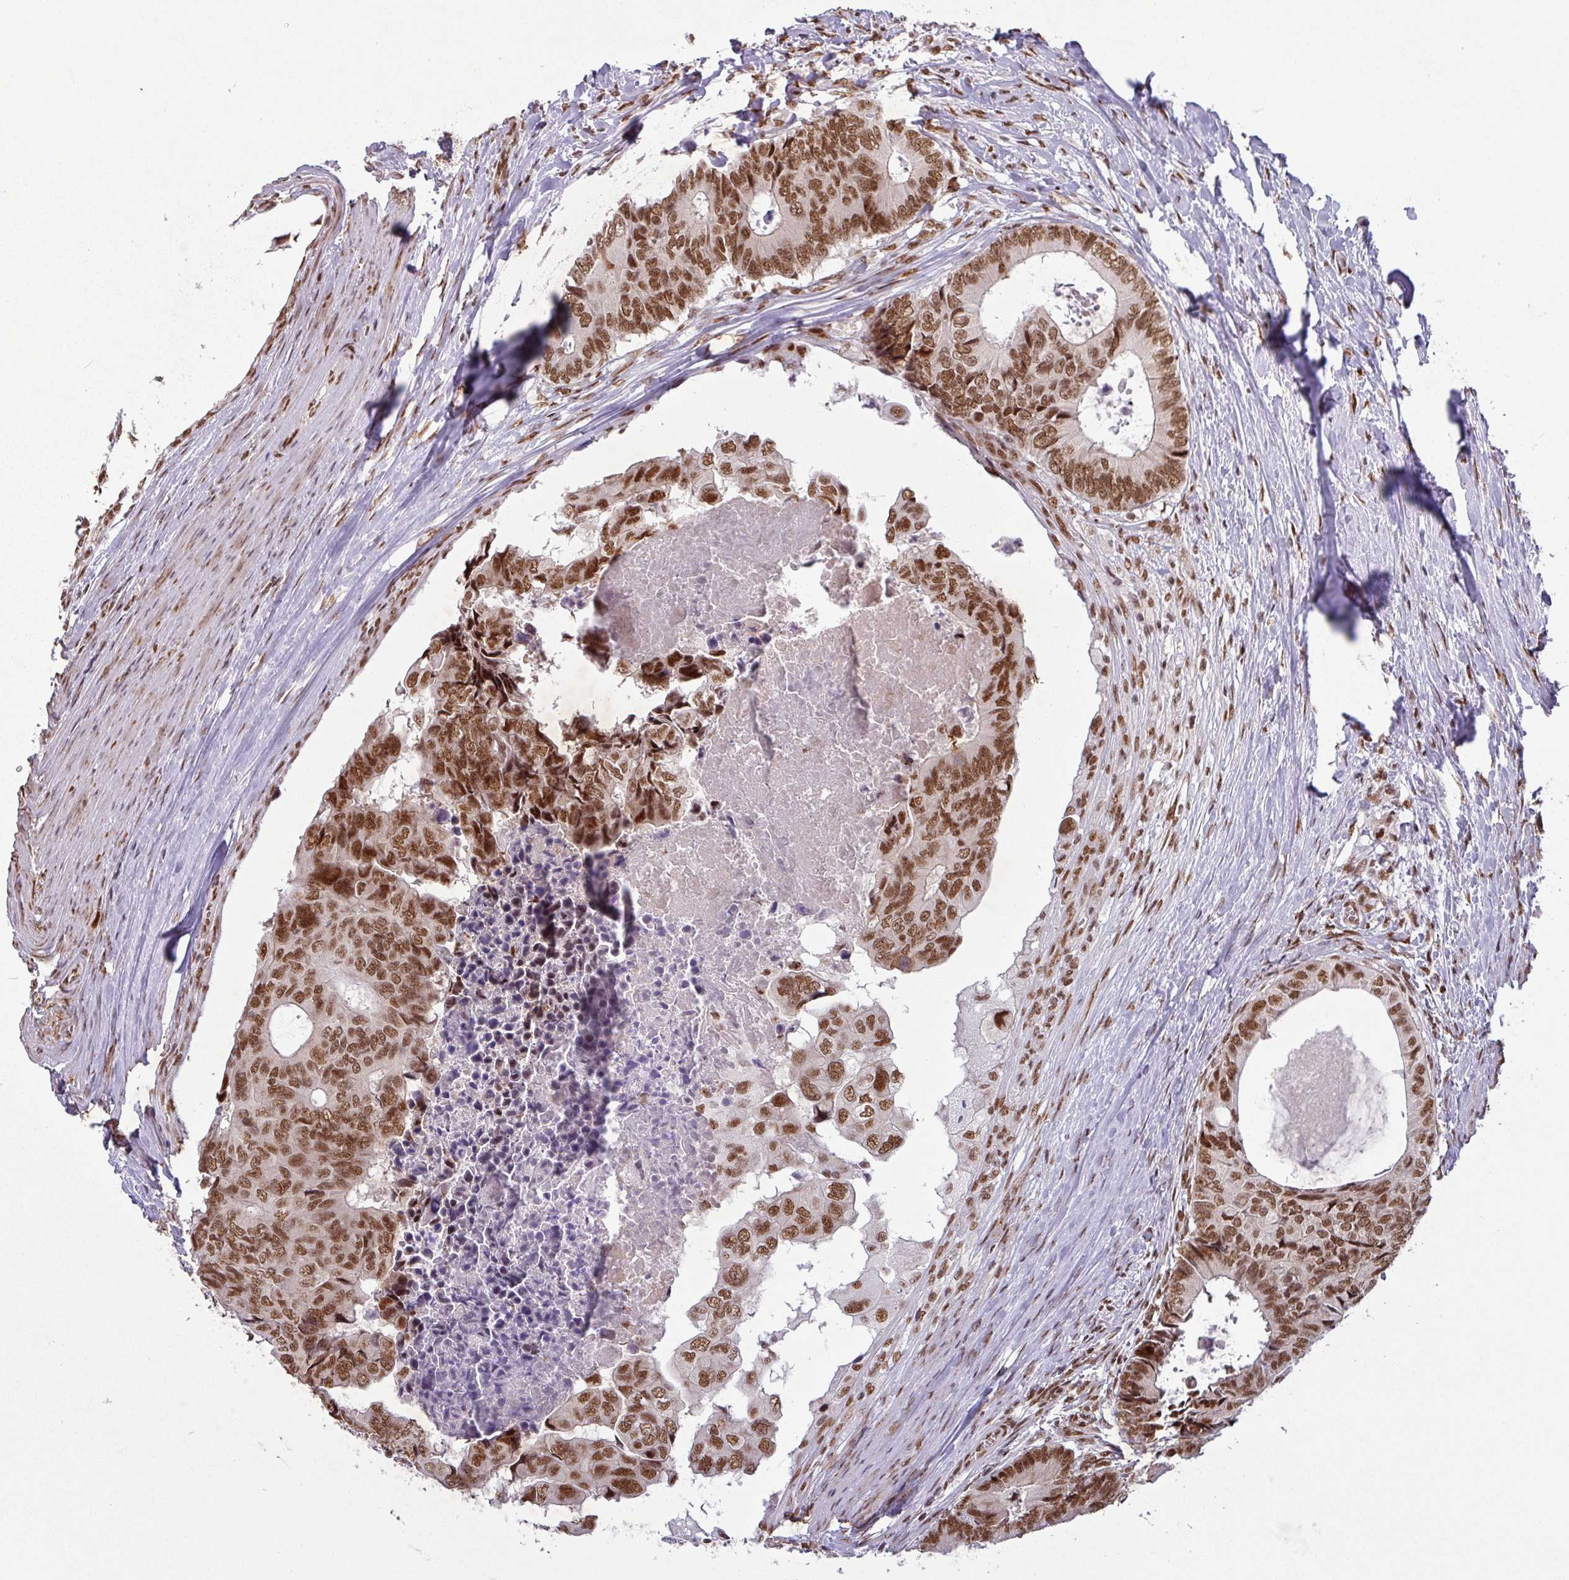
{"staining": {"intensity": "strong", "quantity": ">75%", "location": "nuclear"}, "tissue": "colorectal cancer", "cell_type": "Tumor cells", "image_type": "cancer", "snomed": [{"axis": "morphology", "description": "Adenocarcinoma, NOS"}, {"axis": "topography", "description": "Colon"}], "caption": "IHC (DAB) staining of human colorectal adenocarcinoma reveals strong nuclear protein staining in approximately >75% of tumor cells. (DAB (3,3'-diaminobenzidine) IHC with brightfield microscopy, high magnification).", "gene": "SRSF2", "patient": {"sex": "male", "age": 85}}